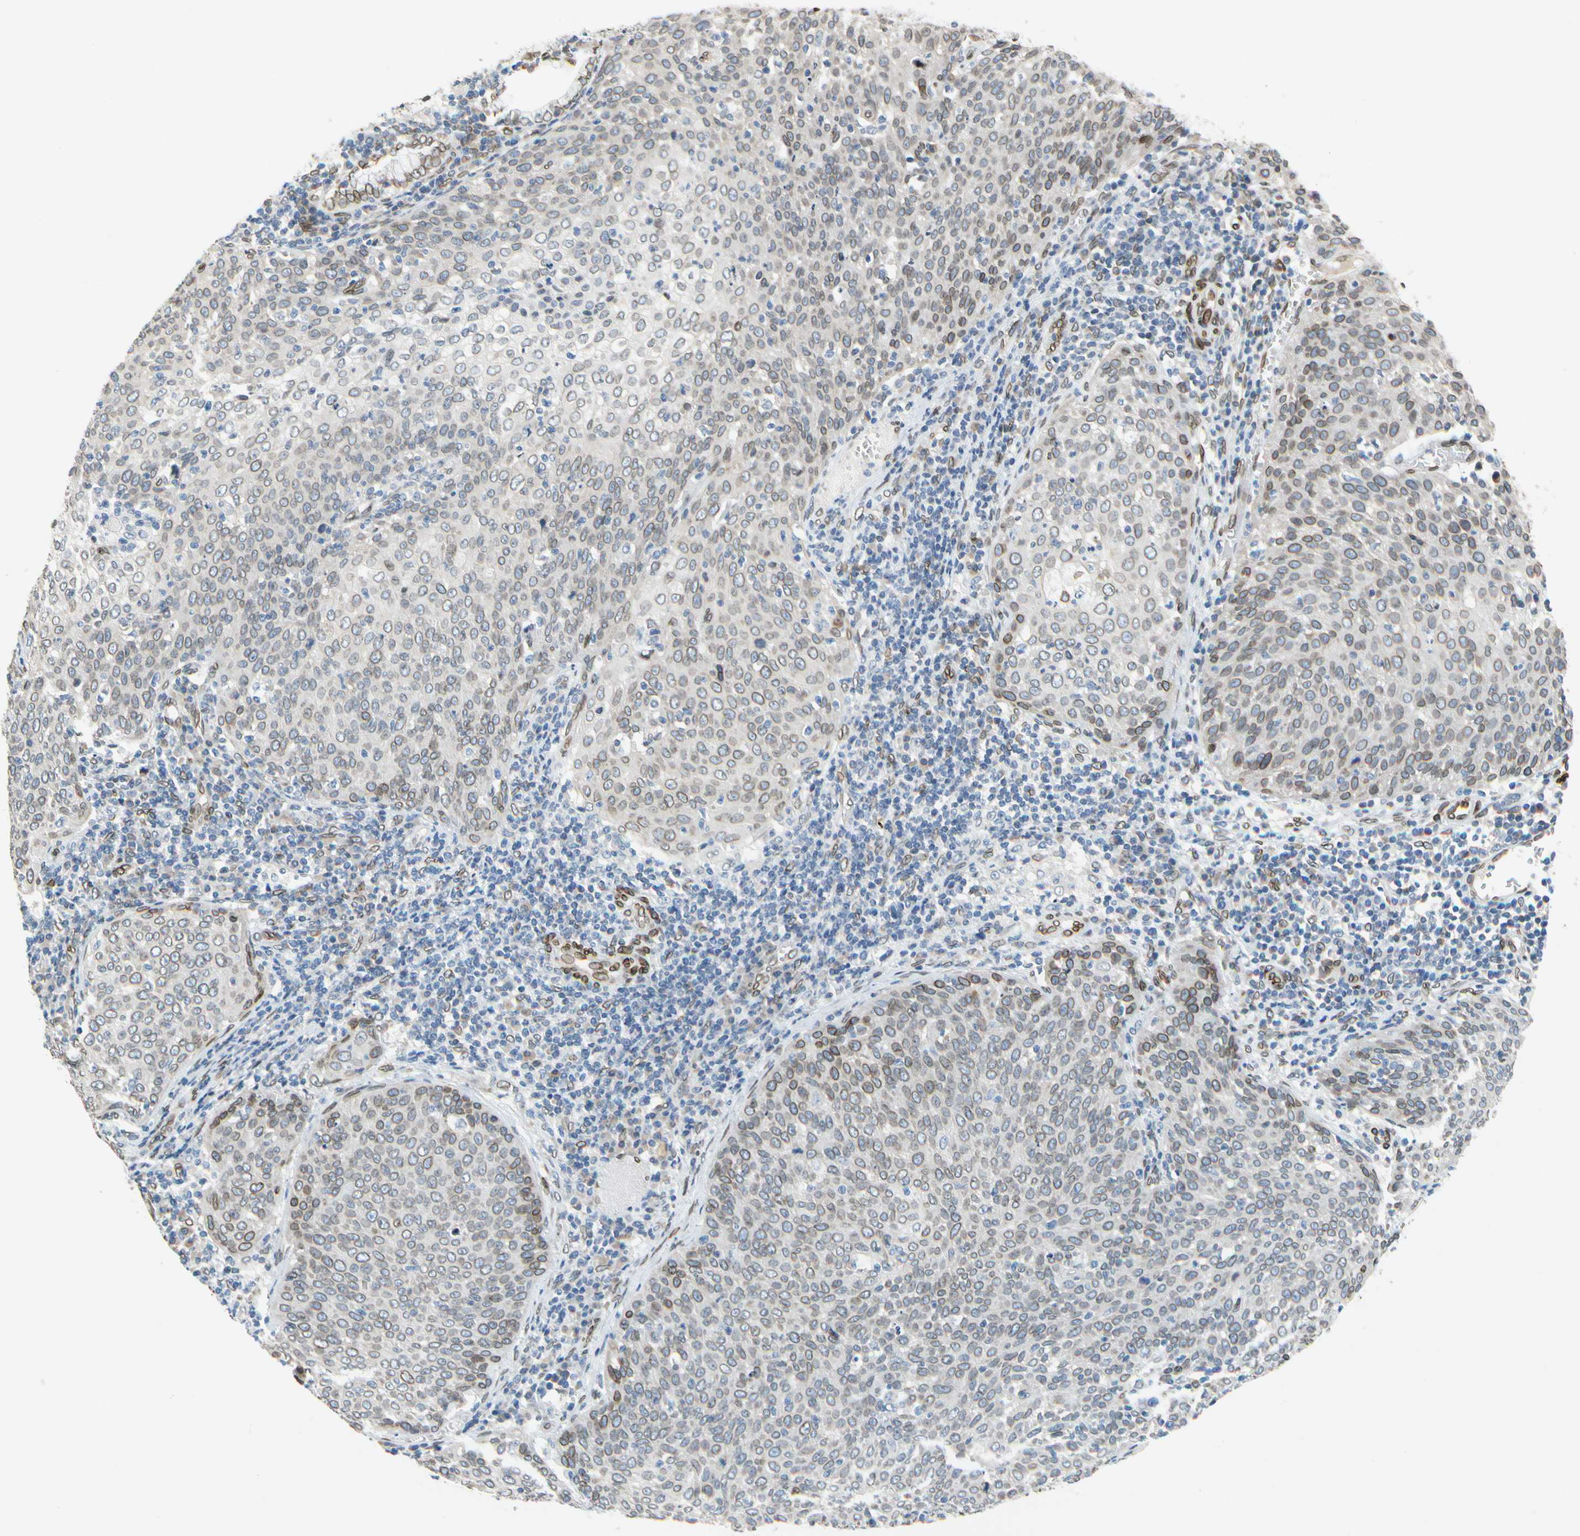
{"staining": {"intensity": "weak", "quantity": ">75%", "location": "cytoplasmic/membranous,nuclear"}, "tissue": "cervical cancer", "cell_type": "Tumor cells", "image_type": "cancer", "snomed": [{"axis": "morphology", "description": "Squamous cell carcinoma, NOS"}, {"axis": "topography", "description": "Cervix"}], "caption": "A histopathology image showing weak cytoplasmic/membranous and nuclear positivity in about >75% of tumor cells in cervical cancer, as visualized by brown immunohistochemical staining.", "gene": "SUN1", "patient": {"sex": "female", "age": 38}}